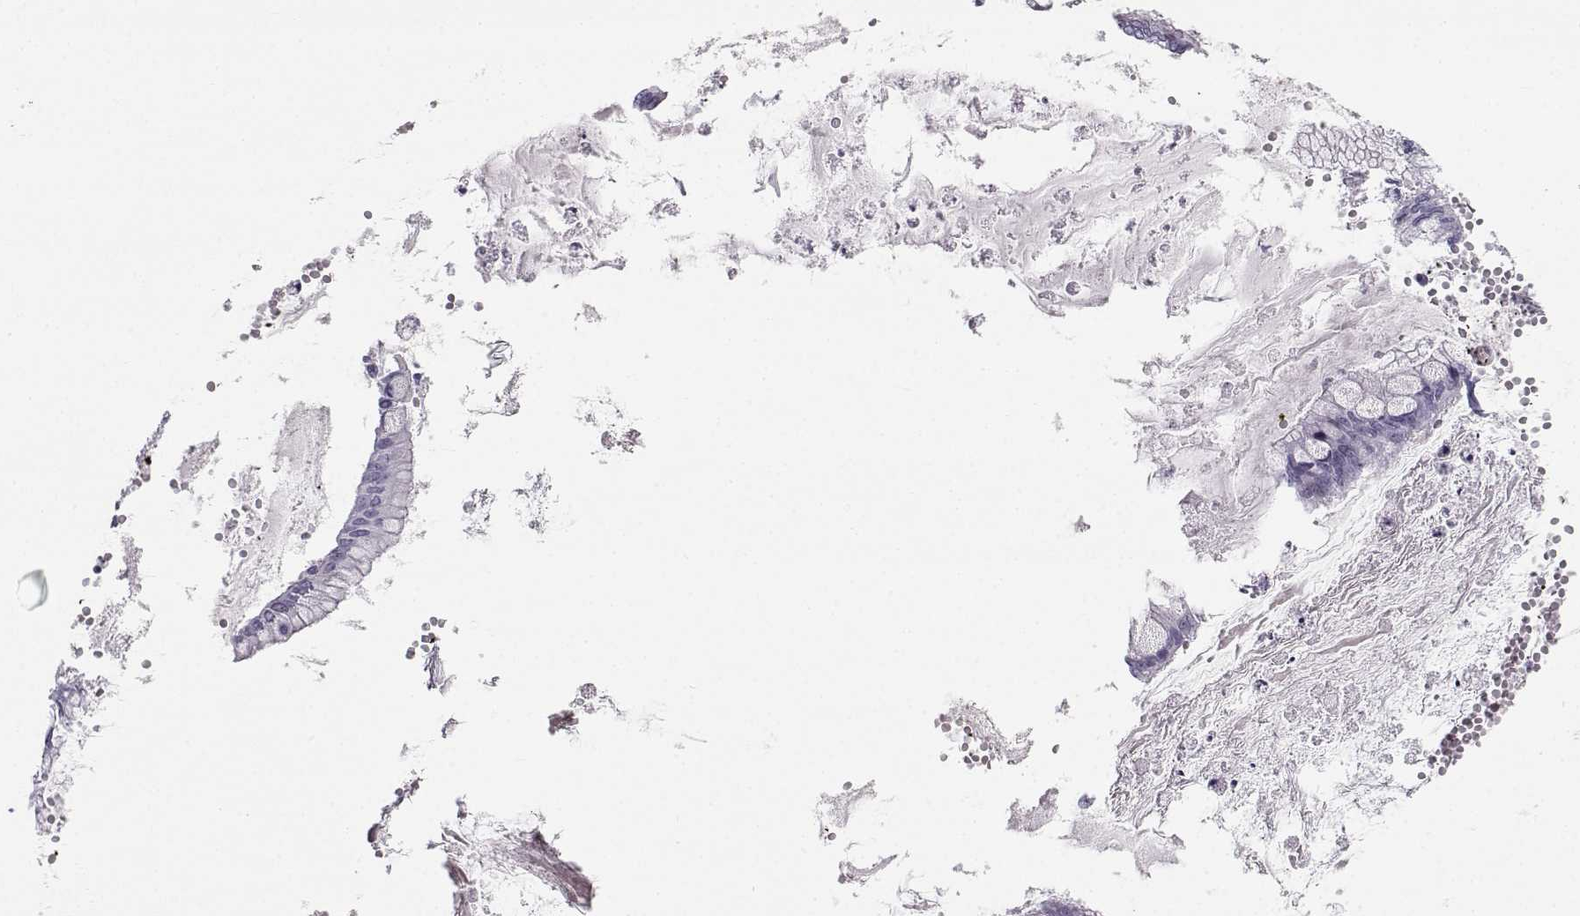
{"staining": {"intensity": "negative", "quantity": "none", "location": "none"}, "tissue": "ovarian cancer", "cell_type": "Tumor cells", "image_type": "cancer", "snomed": [{"axis": "morphology", "description": "Cystadenocarcinoma, mucinous, NOS"}, {"axis": "topography", "description": "Ovary"}], "caption": "A high-resolution histopathology image shows IHC staining of mucinous cystadenocarcinoma (ovarian), which reveals no significant expression in tumor cells. (DAB (3,3'-diaminobenzidine) immunohistochemistry, high magnification).", "gene": "MROH7", "patient": {"sex": "female", "age": 67}}